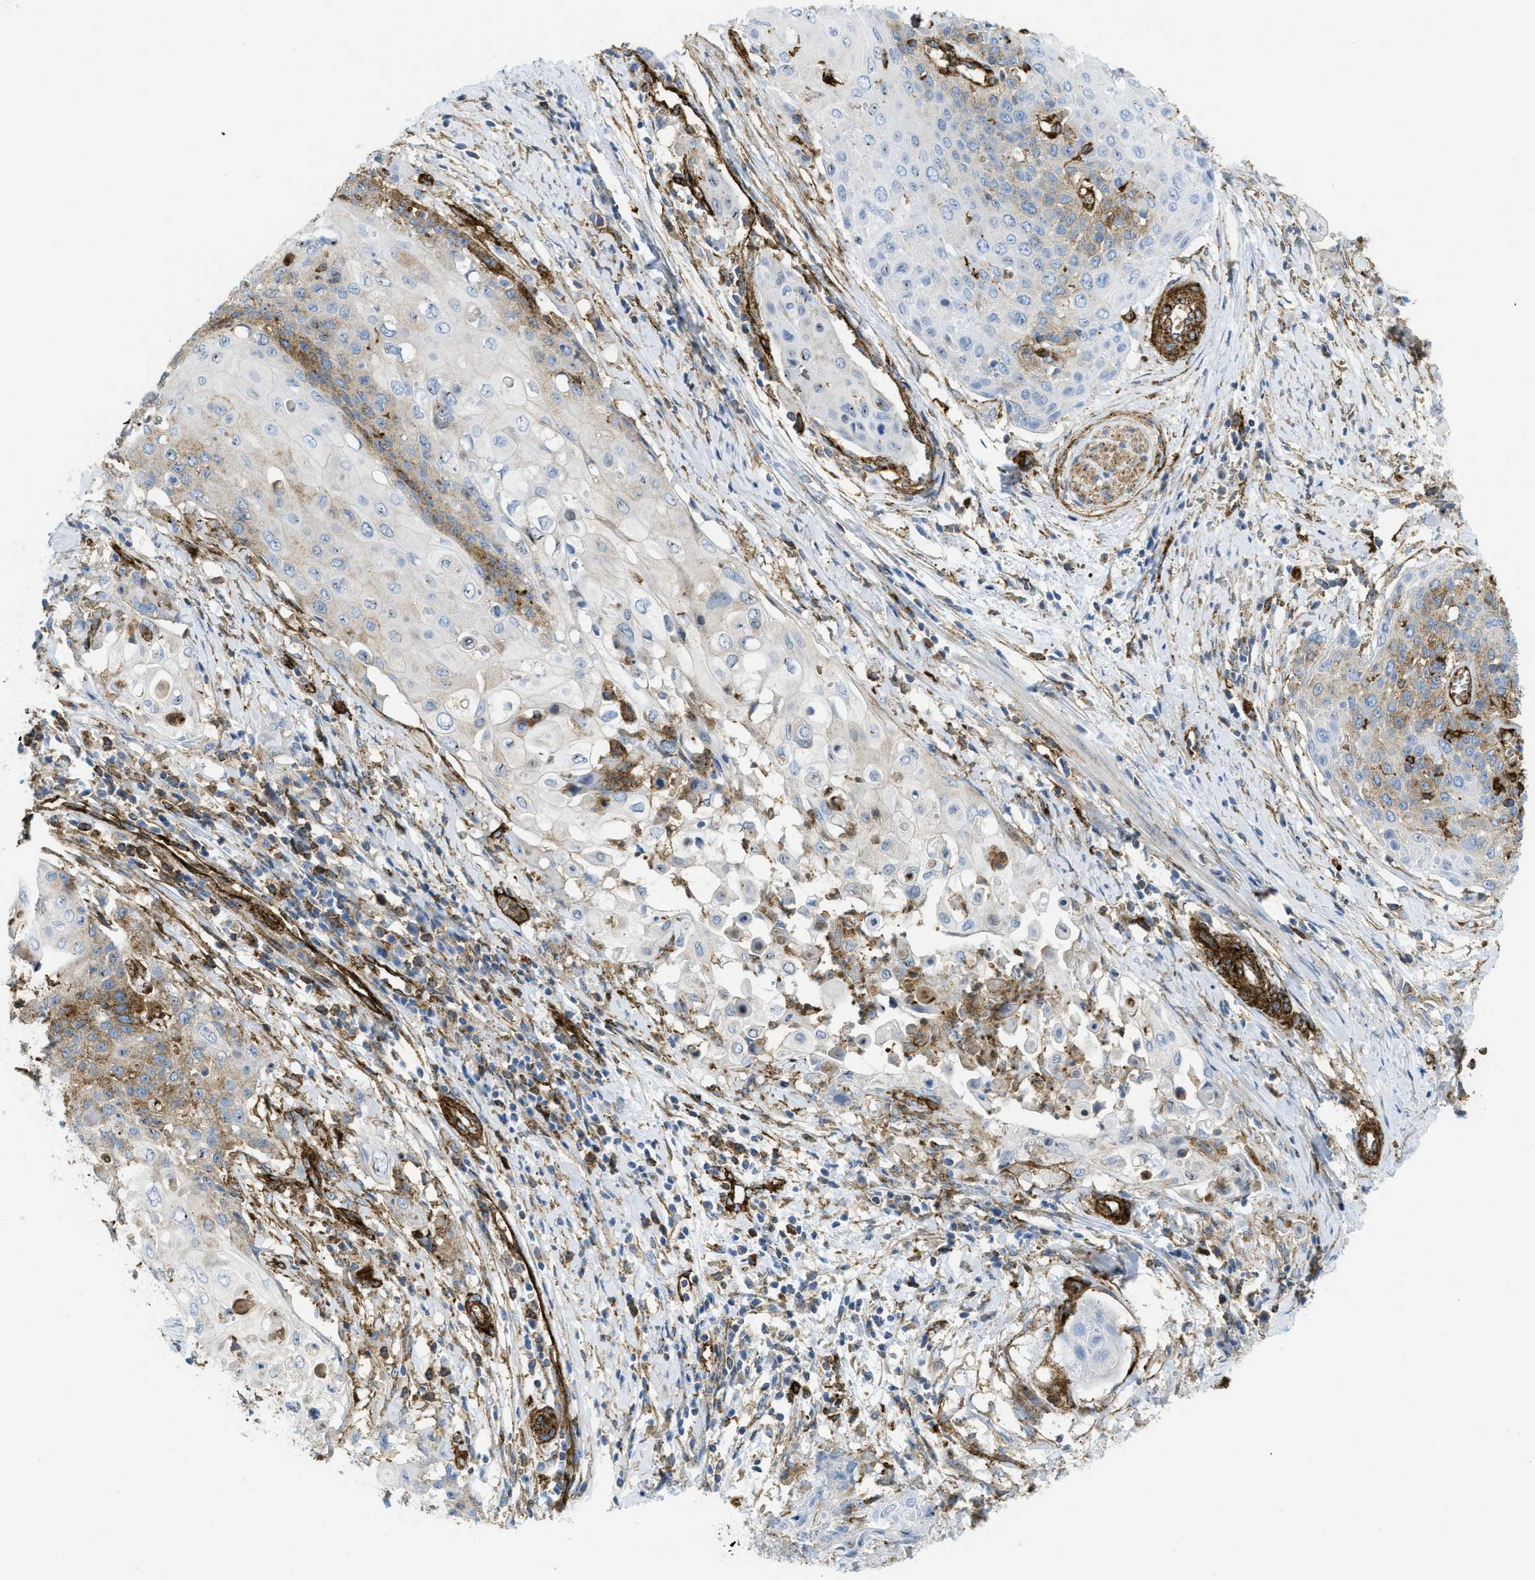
{"staining": {"intensity": "moderate", "quantity": "<25%", "location": "cytoplasmic/membranous"}, "tissue": "cervical cancer", "cell_type": "Tumor cells", "image_type": "cancer", "snomed": [{"axis": "morphology", "description": "Squamous cell carcinoma, NOS"}, {"axis": "topography", "description": "Cervix"}], "caption": "Moderate cytoplasmic/membranous staining for a protein is present in about <25% of tumor cells of cervical cancer (squamous cell carcinoma) using IHC.", "gene": "HIP1", "patient": {"sex": "female", "age": 39}}